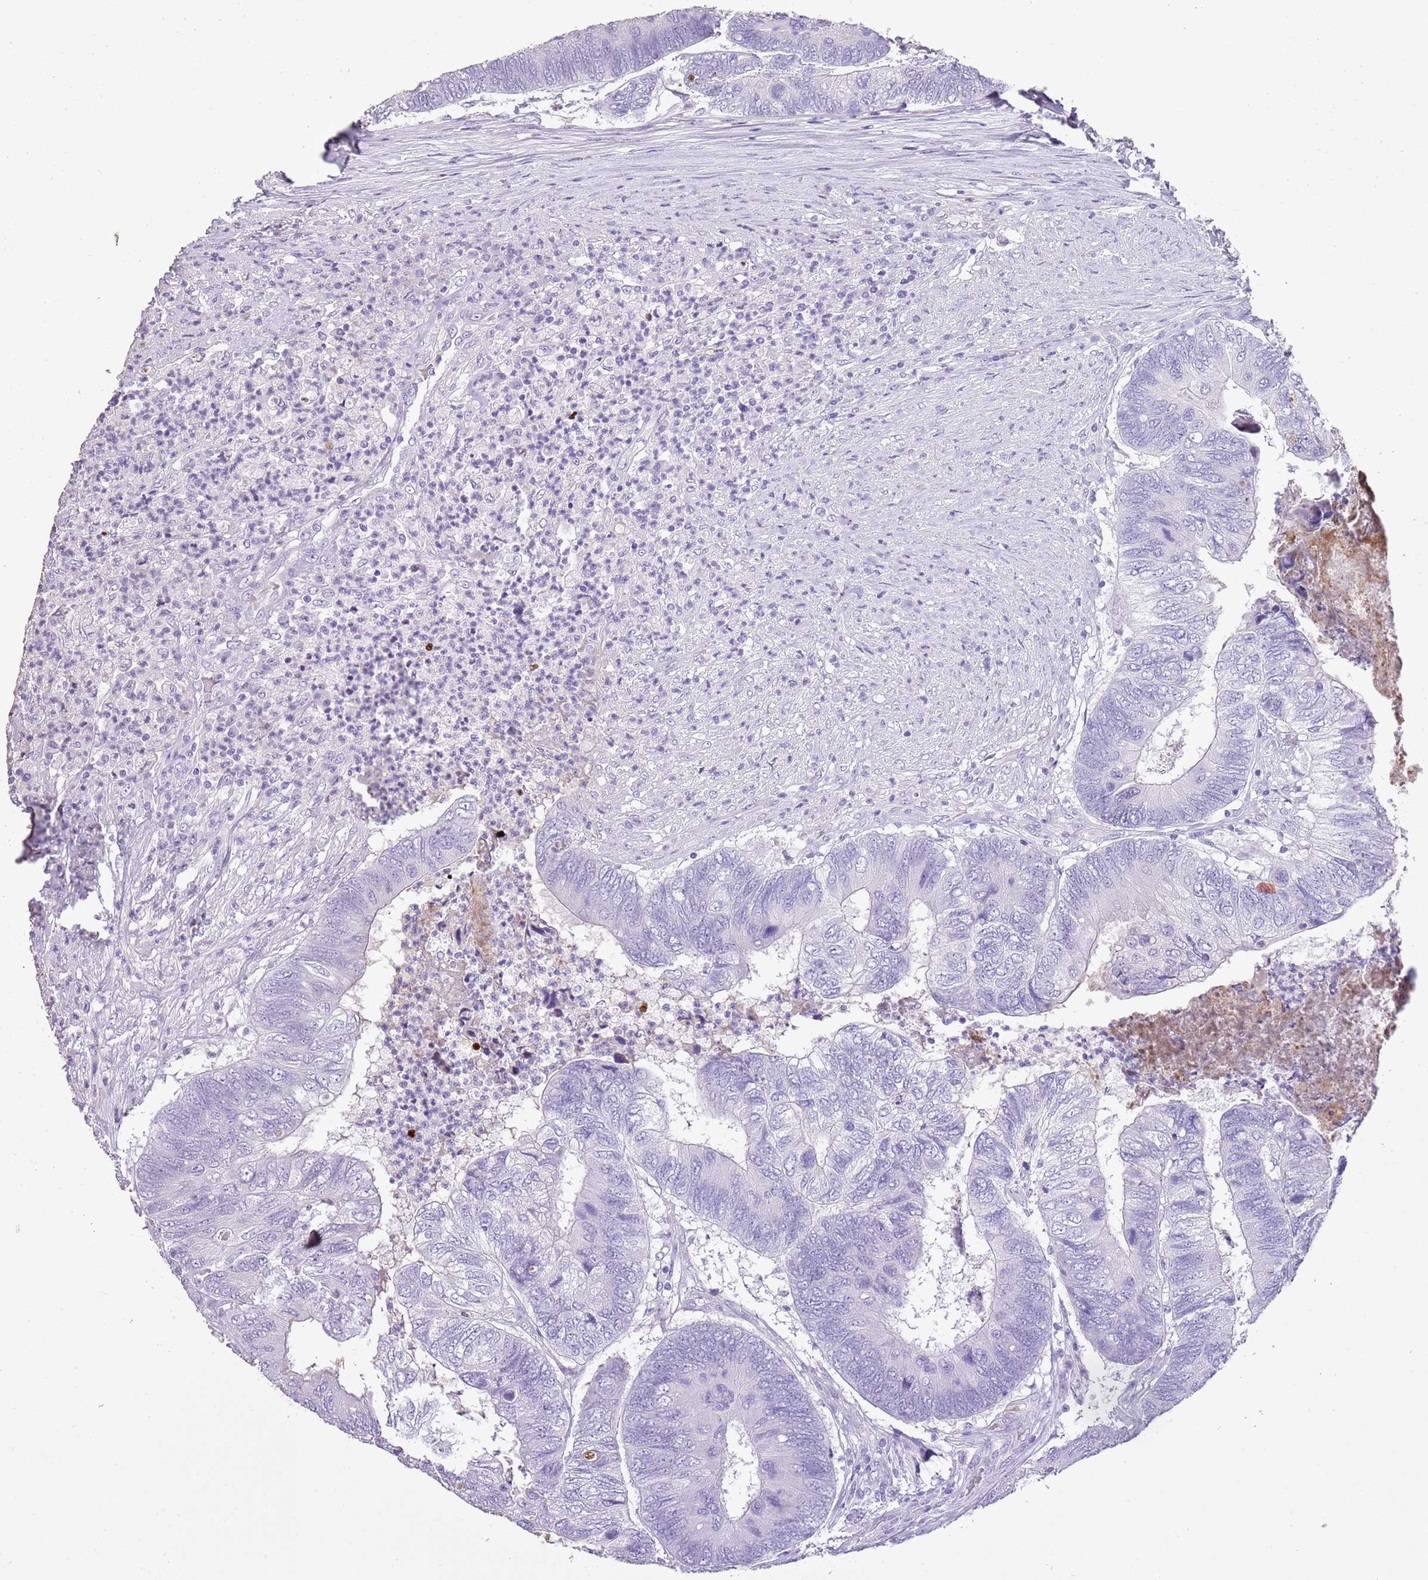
{"staining": {"intensity": "negative", "quantity": "none", "location": "none"}, "tissue": "colorectal cancer", "cell_type": "Tumor cells", "image_type": "cancer", "snomed": [{"axis": "morphology", "description": "Adenocarcinoma, NOS"}, {"axis": "topography", "description": "Colon"}], "caption": "High magnification brightfield microscopy of colorectal adenocarcinoma stained with DAB (brown) and counterstained with hematoxylin (blue): tumor cells show no significant positivity.", "gene": "XPO7", "patient": {"sex": "female", "age": 67}}